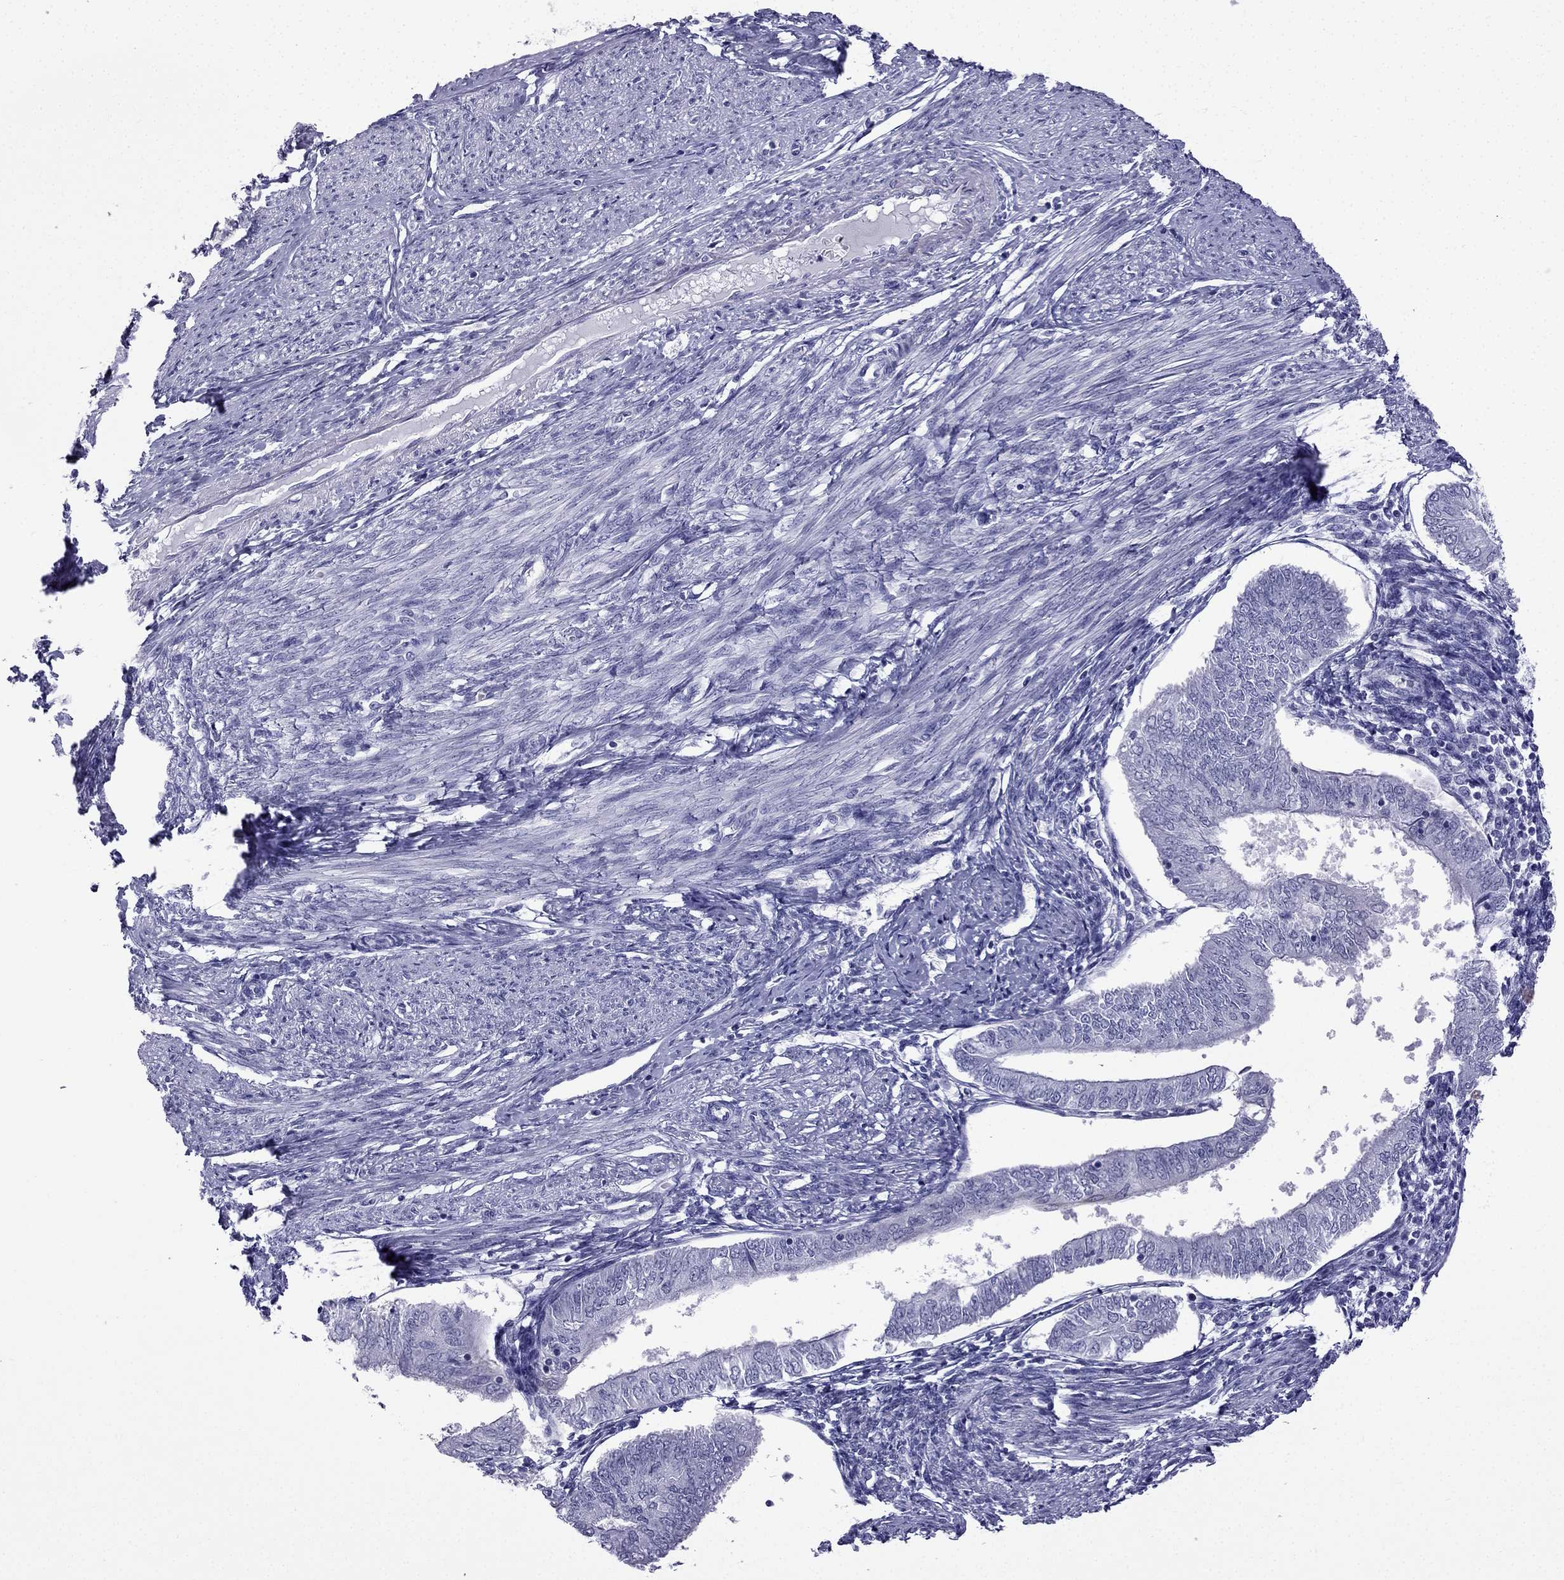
{"staining": {"intensity": "negative", "quantity": "none", "location": "none"}, "tissue": "endometrial cancer", "cell_type": "Tumor cells", "image_type": "cancer", "snomed": [{"axis": "morphology", "description": "Adenocarcinoma, NOS"}, {"axis": "topography", "description": "Endometrium"}], "caption": "Immunohistochemistry (IHC) of adenocarcinoma (endometrial) displays no staining in tumor cells.", "gene": "GJA8", "patient": {"sex": "female", "age": 58}}